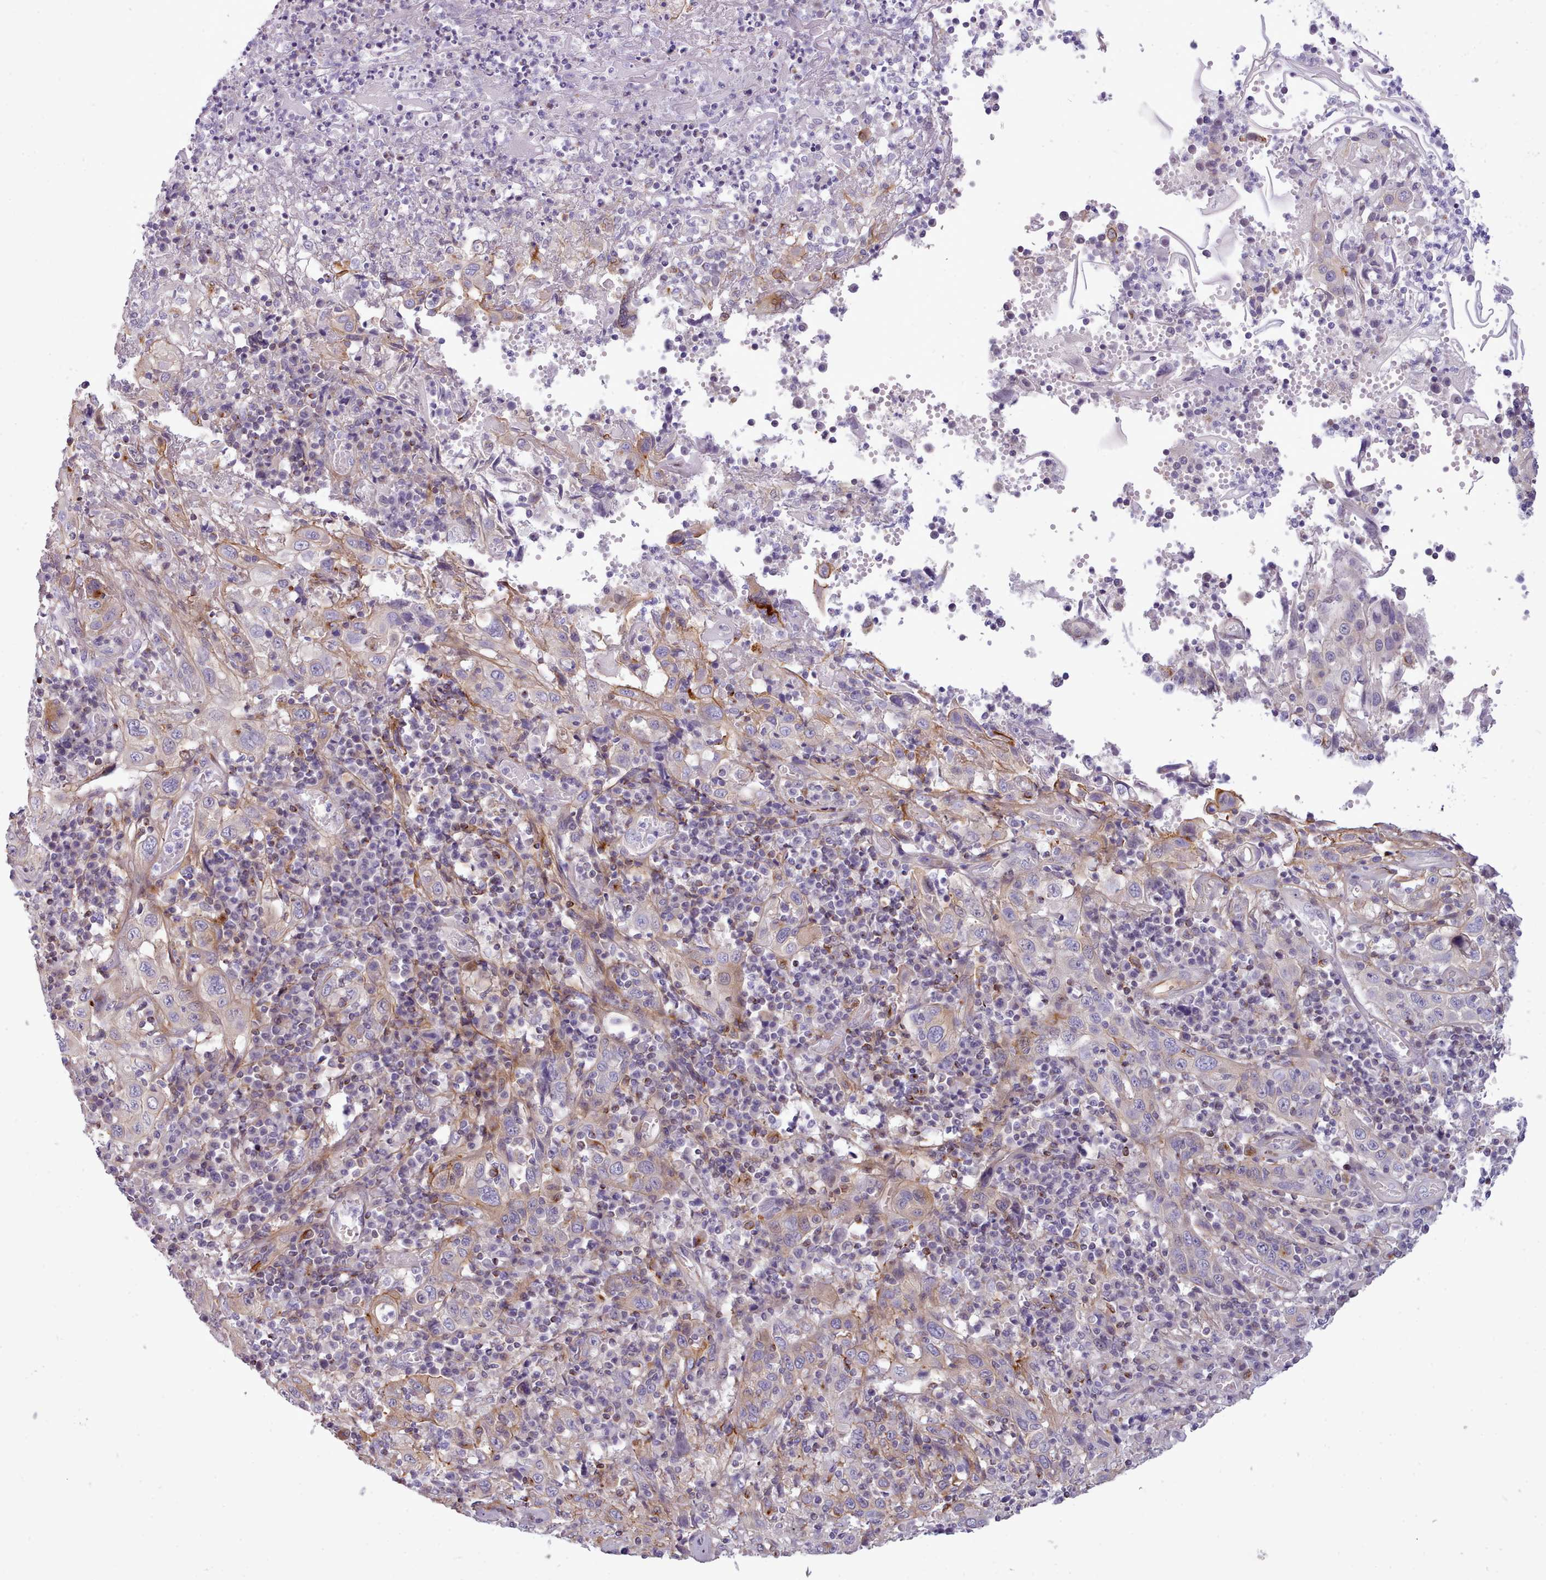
{"staining": {"intensity": "moderate", "quantity": "<25%", "location": "cytoplasmic/membranous"}, "tissue": "cervical cancer", "cell_type": "Tumor cells", "image_type": "cancer", "snomed": [{"axis": "morphology", "description": "Squamous cell carcinoma, NOS"}, {"axis": "topography", "description": "Cervix"}], "caption": "Tumor cells exhibit low levels of moderate cytoplasmic/membranous expression in about <25% of cells in cervical squamous cell carcinoma.", "gene": "CYP2A13", "patient": {"sex": "female", "age": 46}}